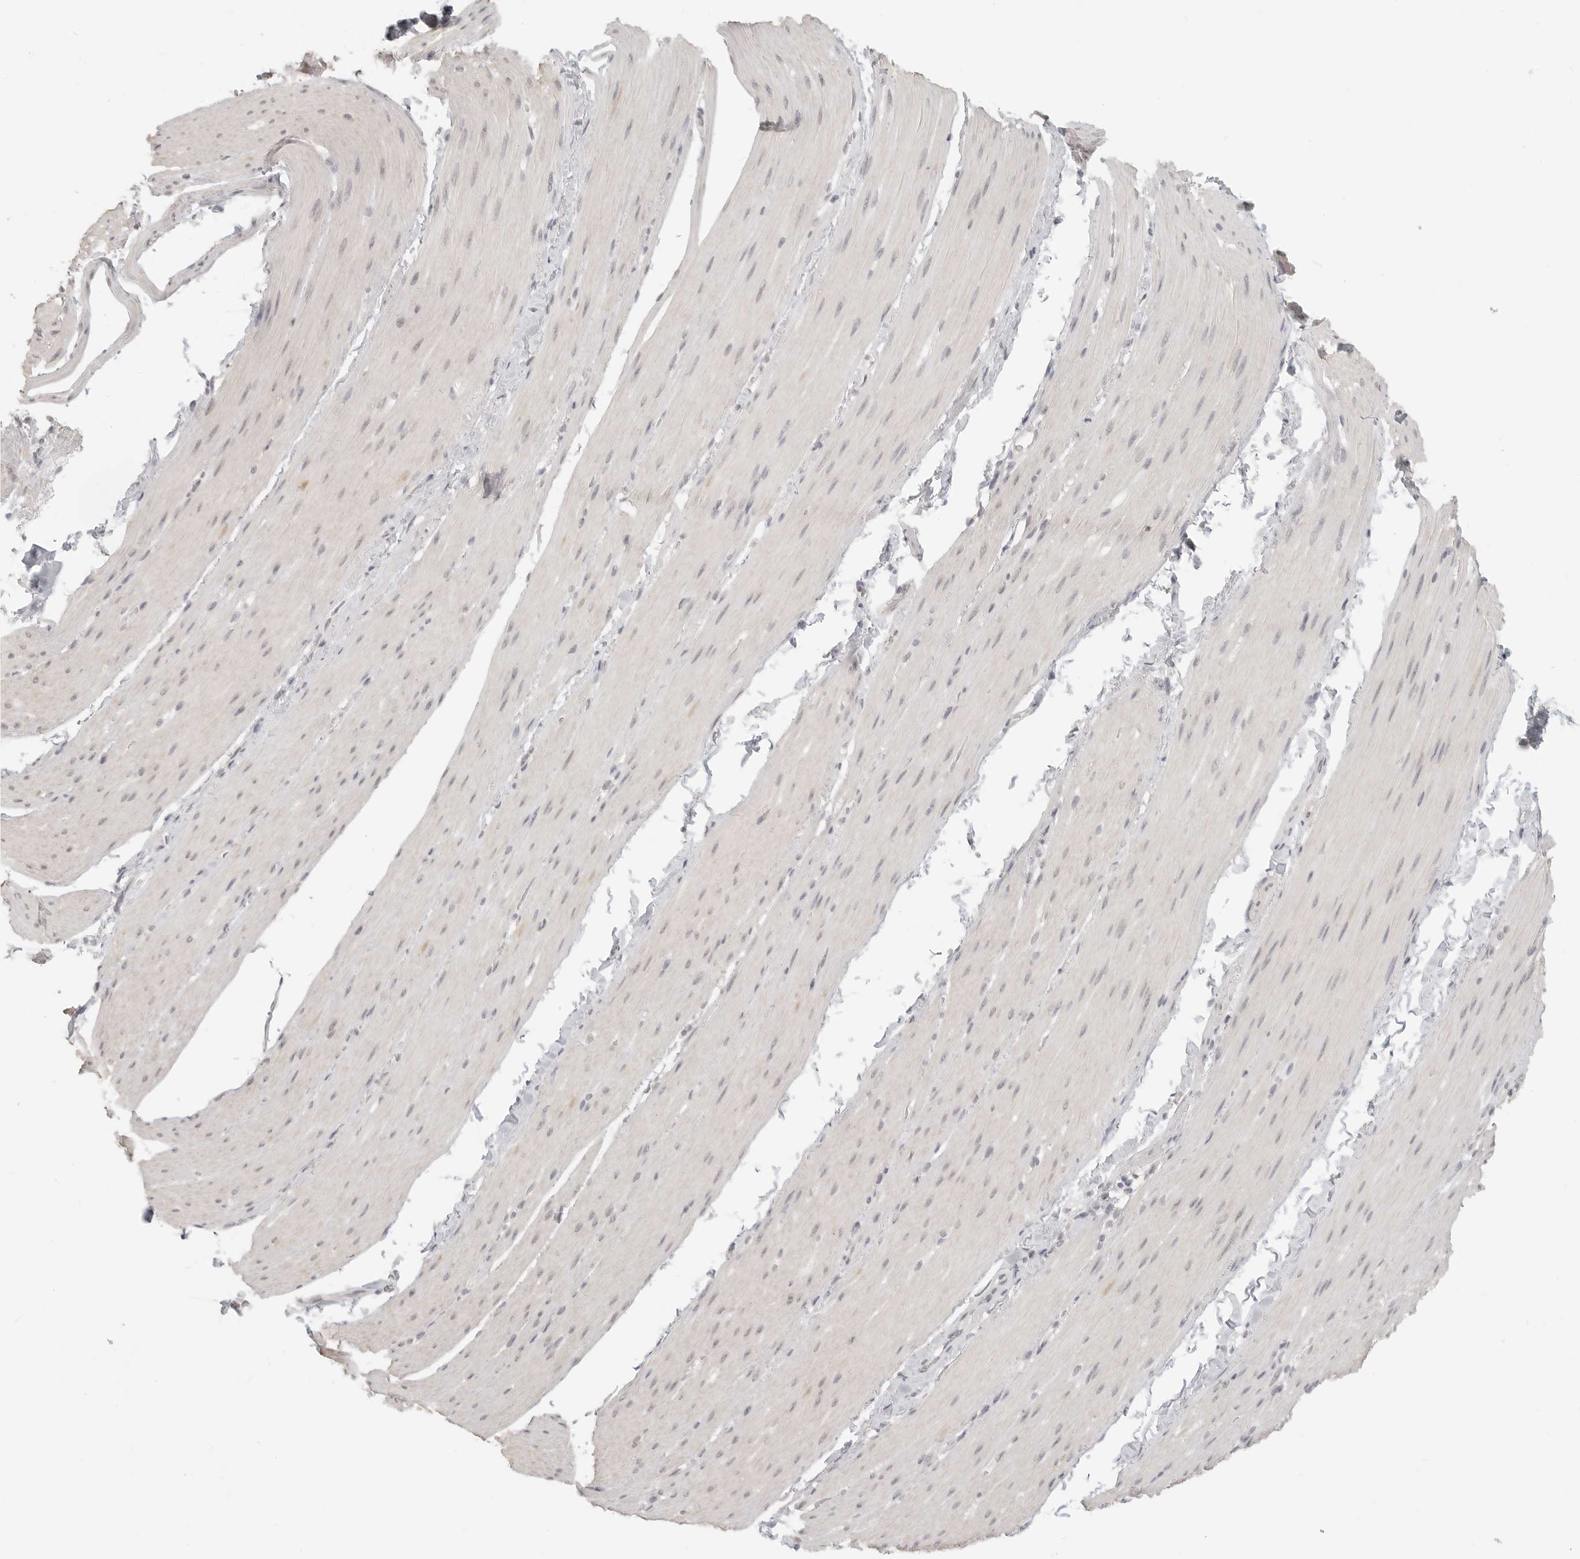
{"staining": {"intensity": "negative", "quantity": "none", "location": "none"}, "tissue": "smooth muscle", "cell_type": "Smooth muscle cells", "image_type": "normal", "snomed": [{"axis": "morphology", "description": "Normal tissue, NOS"}, {"axis": "topography", "description": "Smooth muscle"}, {"axis": "topography", "description": "Small intestine"}], "caption": "Smooth muscle cells are negative for protein expression in benign human smooth muscle. (DAB immunohistochemistry (IHC) visualized using brightfield microscopy, high magnification).", "gene": "KLK11", "patient": {"sex": "female", "age": 84}}